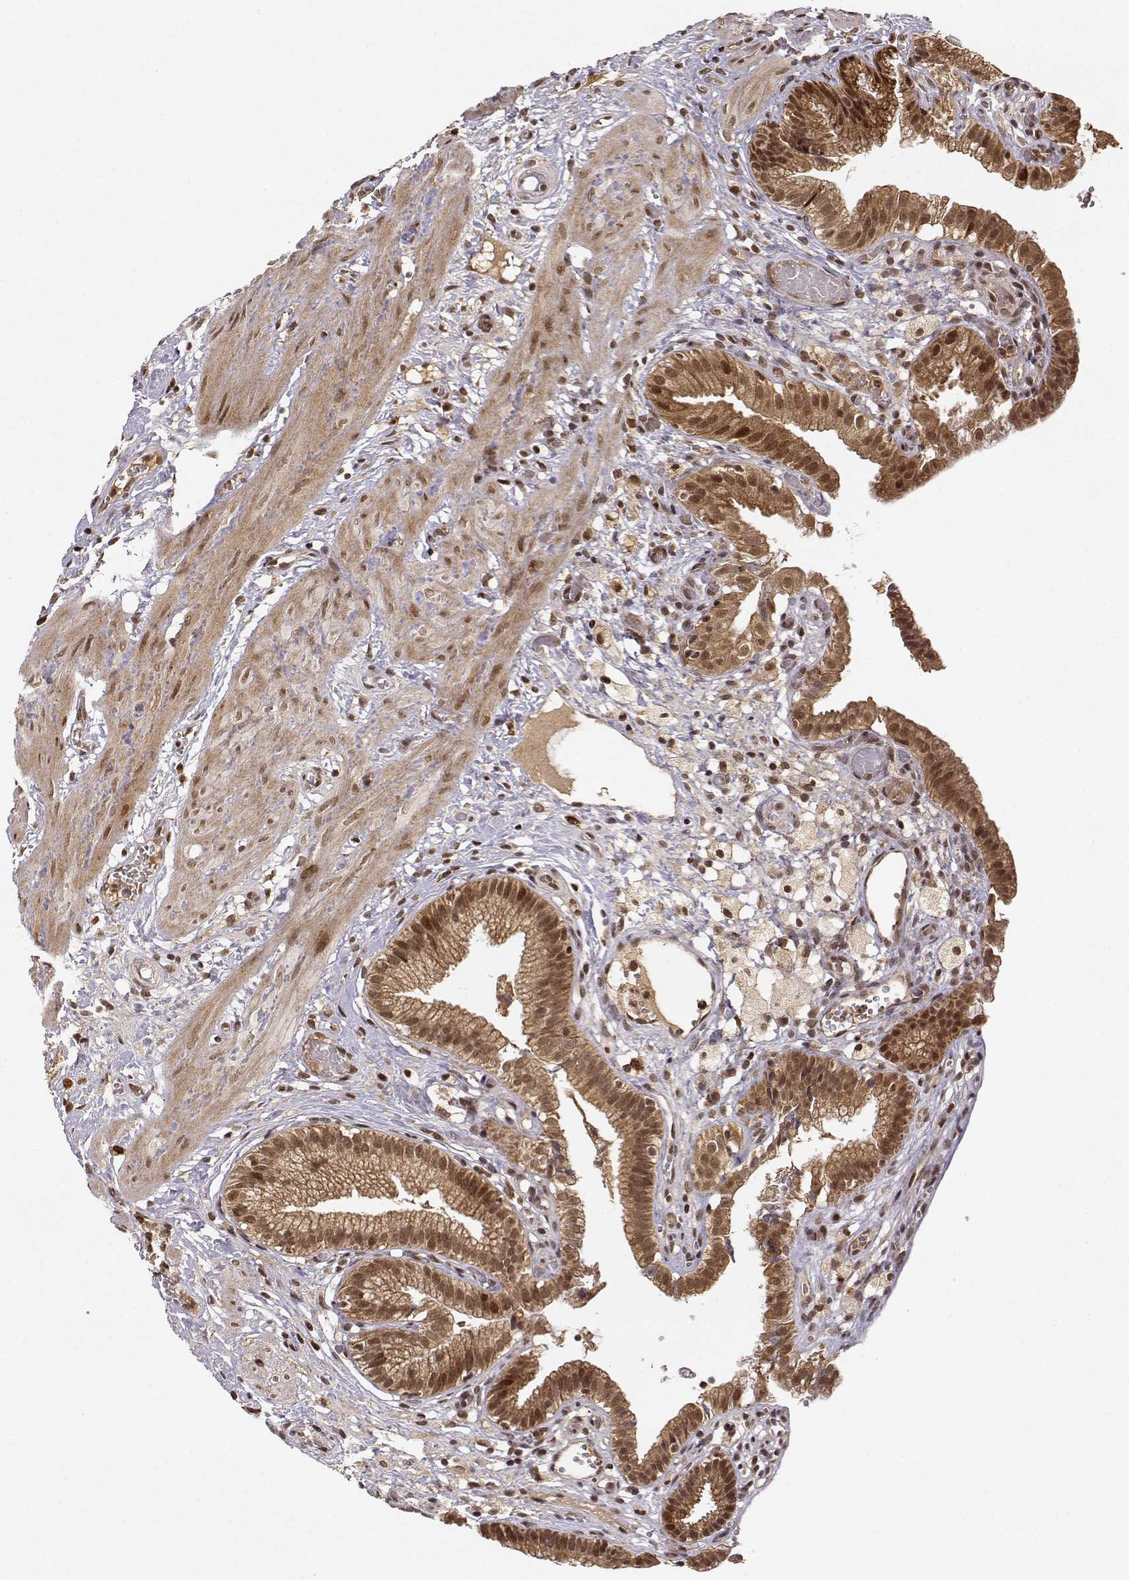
{"staining": {"intensity": "moderate", "quantity": ">75%", "location": "cytoplasmic/membranous,nuclear"}, "tissue": "gallbladder", "cell_type": "Glandular cells", "image_type": "normal", "snomed": [{"axis": "morphology", "description": "Normal tissue, NOS"}, {"axis": "topography", "description": "Gallbladder"}], "caption": "DAB (3,3'-diaminobenzidine) immunohistochemical staining of unremarkable human gallbladder shows moderate cytoplasmic/membranous,nuclear protein expression in about >75% of glandular cells.", "gene": "MAEA", "patient": {"sex": "female", "age": 24}}